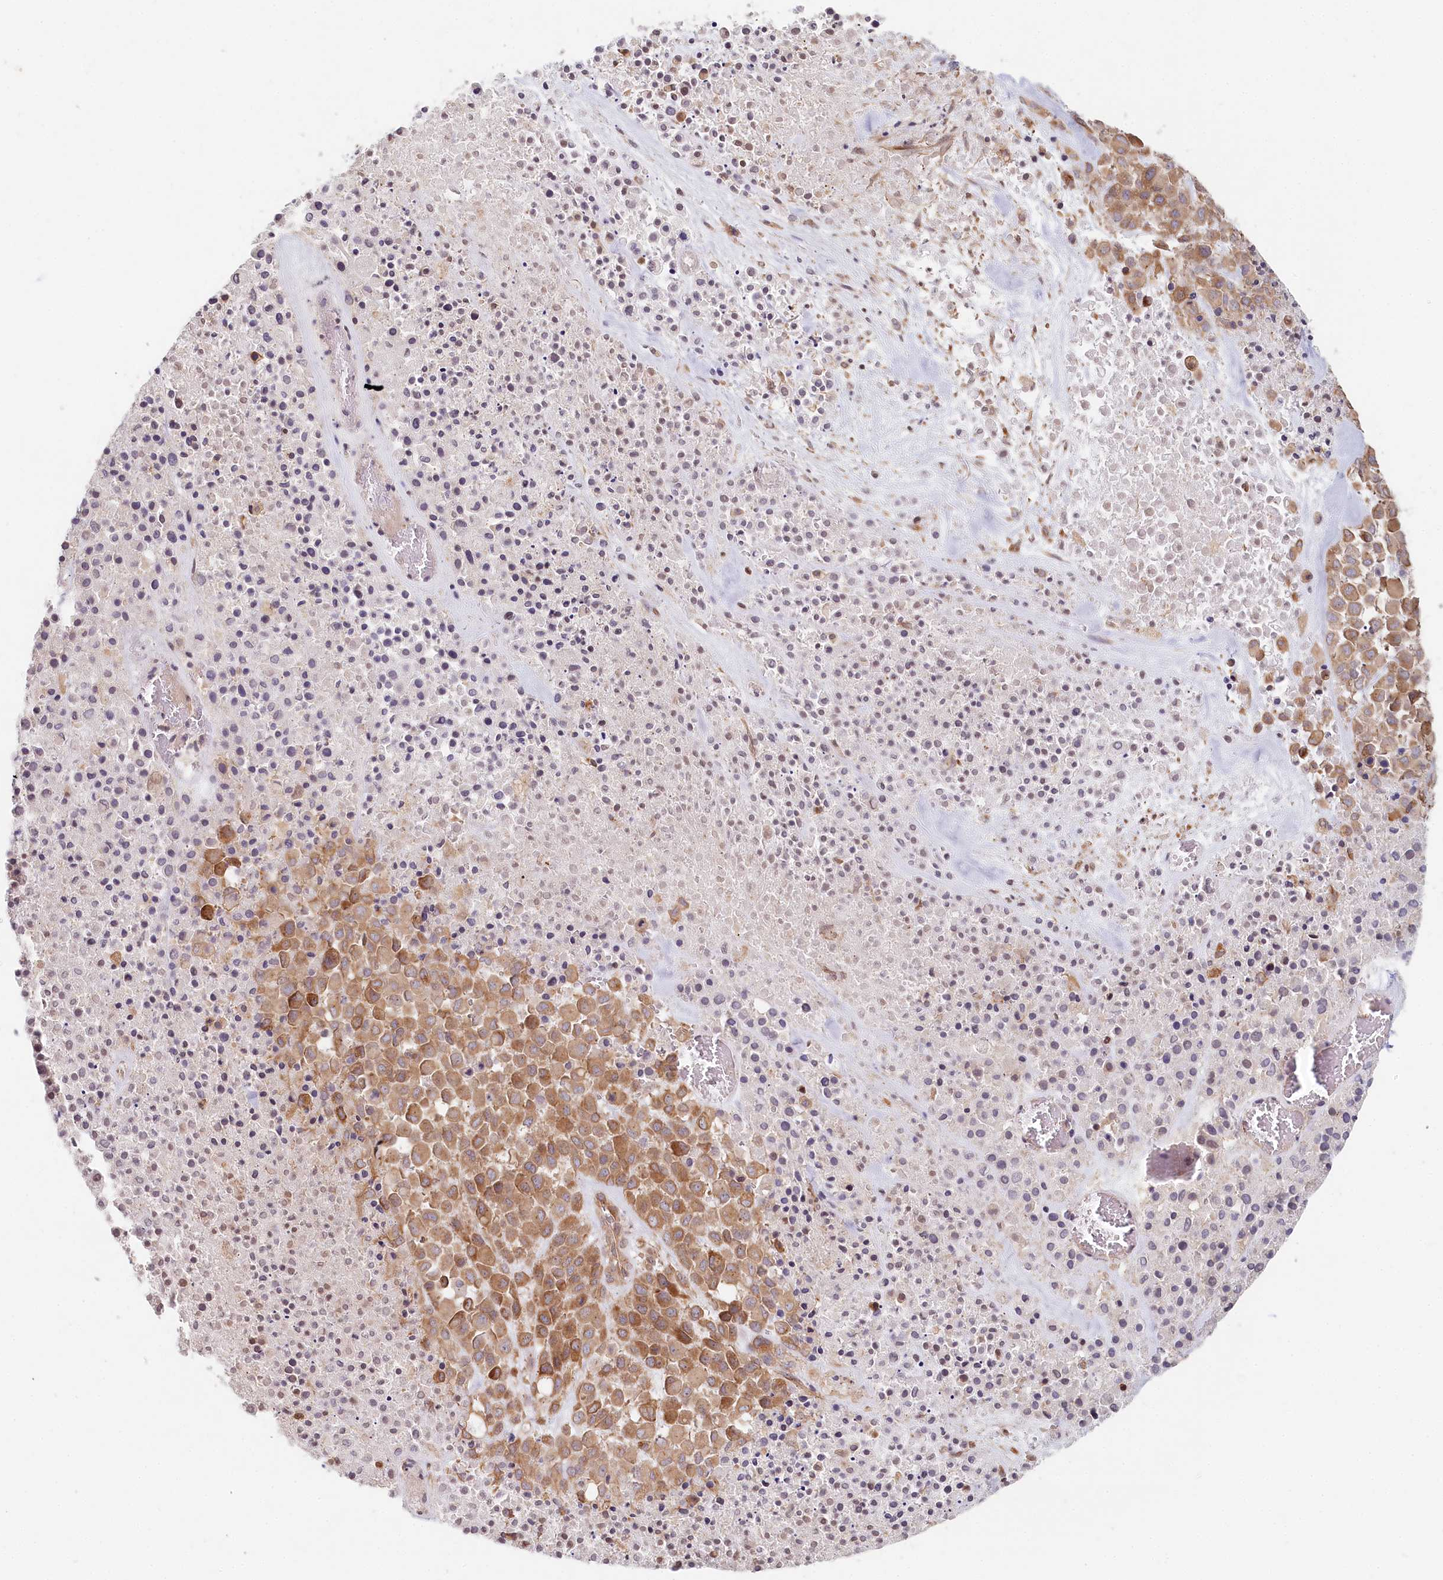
{"staining": {"intensity": "moderate", "quantity": ">75%", "location": "cytoplasmic/membranous"}, "tissue": "melanoma", "cell_type": "Tumor cells", "image_type": "cancer", "snomed": [{"axis": "morphology", "description": "Malignant melanoma, Metastatic site"}, {"axis": "topography", "description": "Skin"}], "caption": "Moderate cytoplasmic/membranous staining for a protein is appreciated in about >75% of tumor cells of malignant melanoma (metastatic site) using immunohistochemistry (IHC).", "gene": "TCHP", "patient": {"sex": "female", "age": 81}}